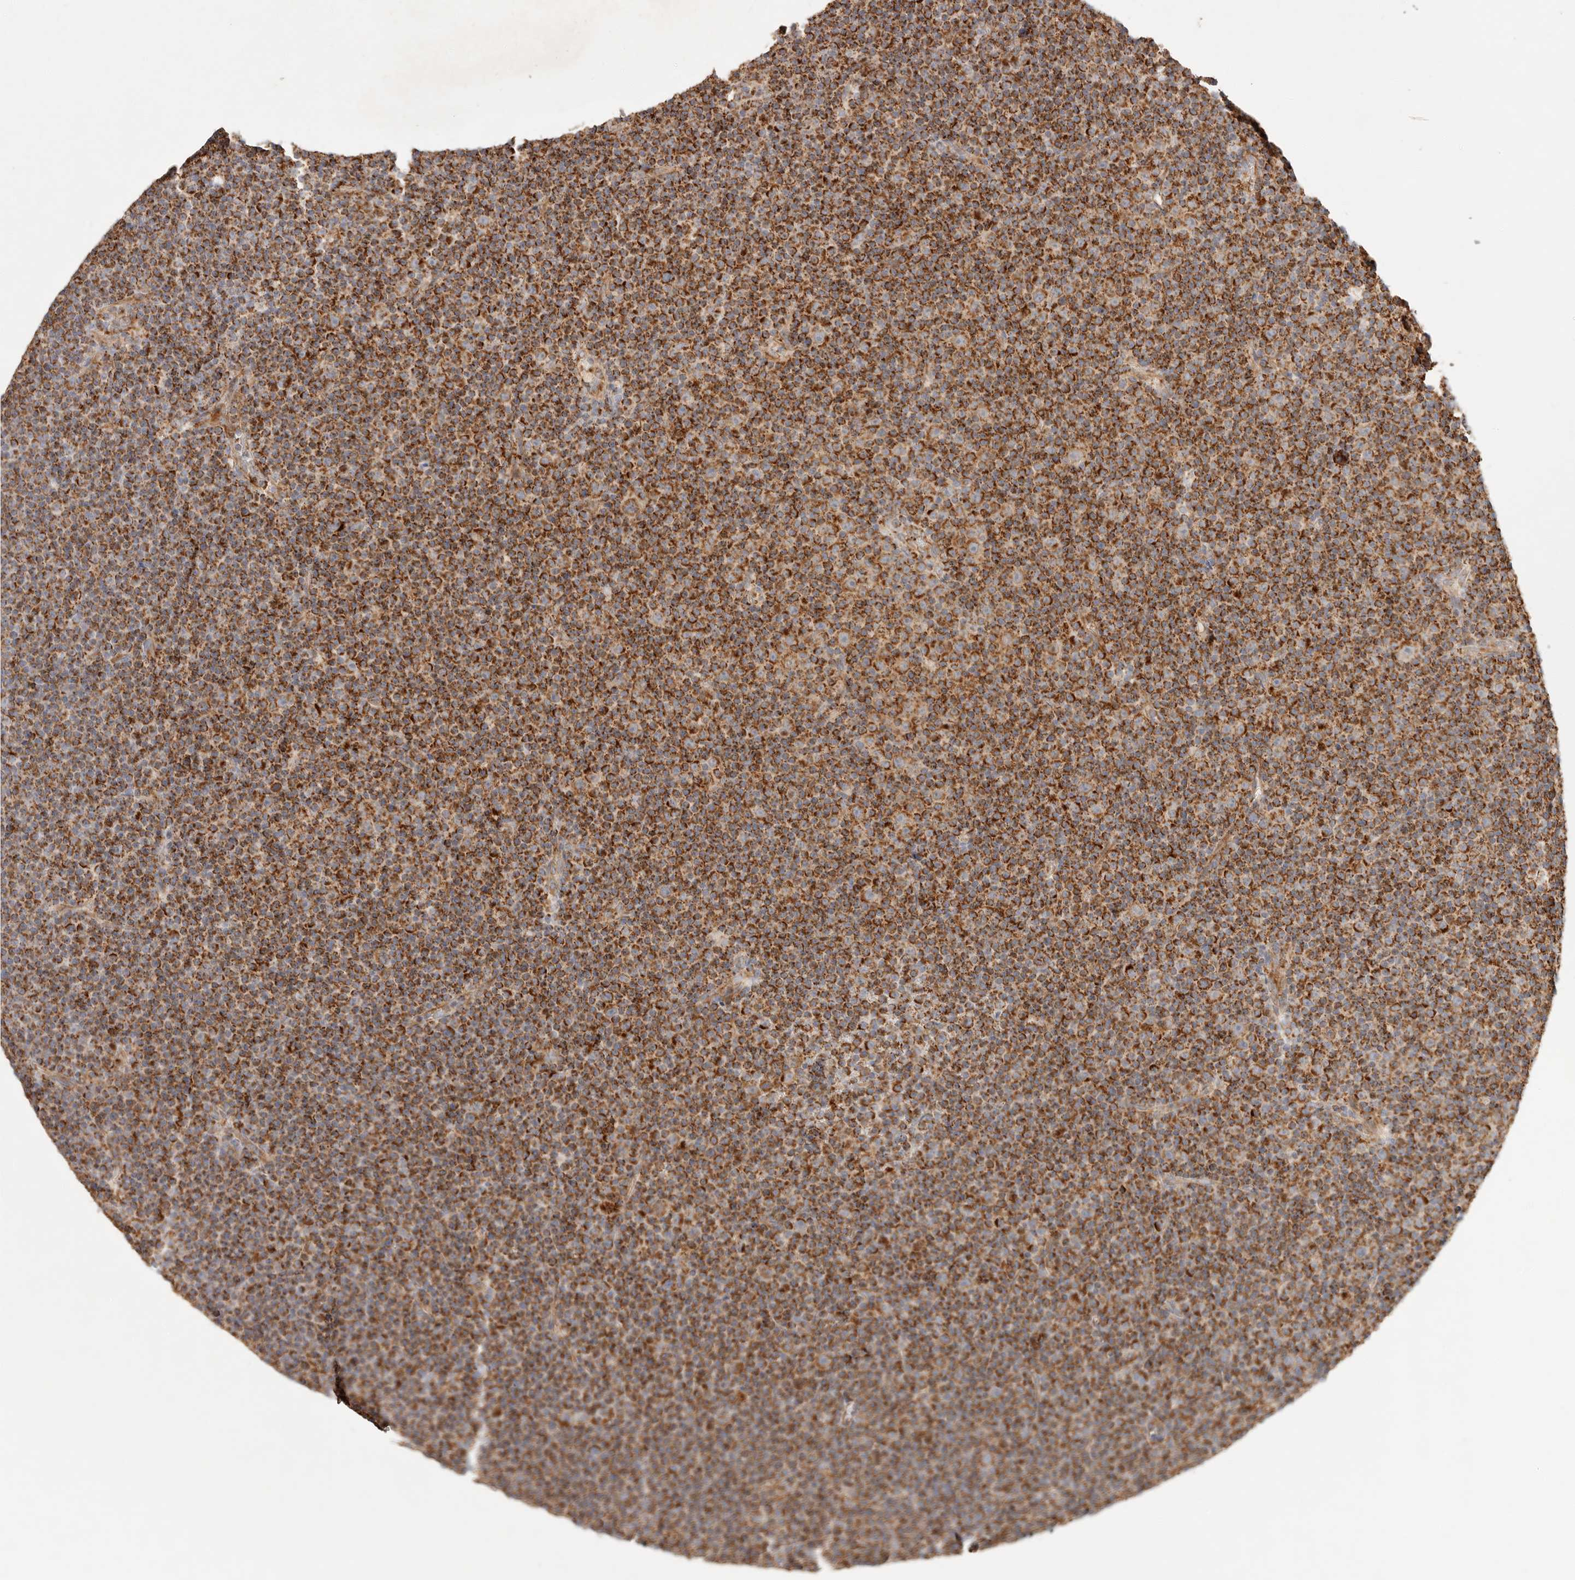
{"staining": {"intensity": "strong", "quantity": ">75%", "location": "cytoplasmic/membranous"}, "tissue": "lymphoma", "cell_type": "Tumor cells", "image_type": "cancer", "snomed": [{"axis": "morphology", "description": "Malignant lymphoma, non-Hodgkin's type, Low grade"}, {"axis": "topography", "description": "Lymph node"}], "caption": "DAB (3,3'-diaminobenzidine) immunohistochemical staining of human lymphoma exhibits strong cytoplasmic/membranous protein positivity in approximately >75% of tumor cells.", "gene": "ARHGEF10L", "patient": {"sex": "female", "age": 67}}